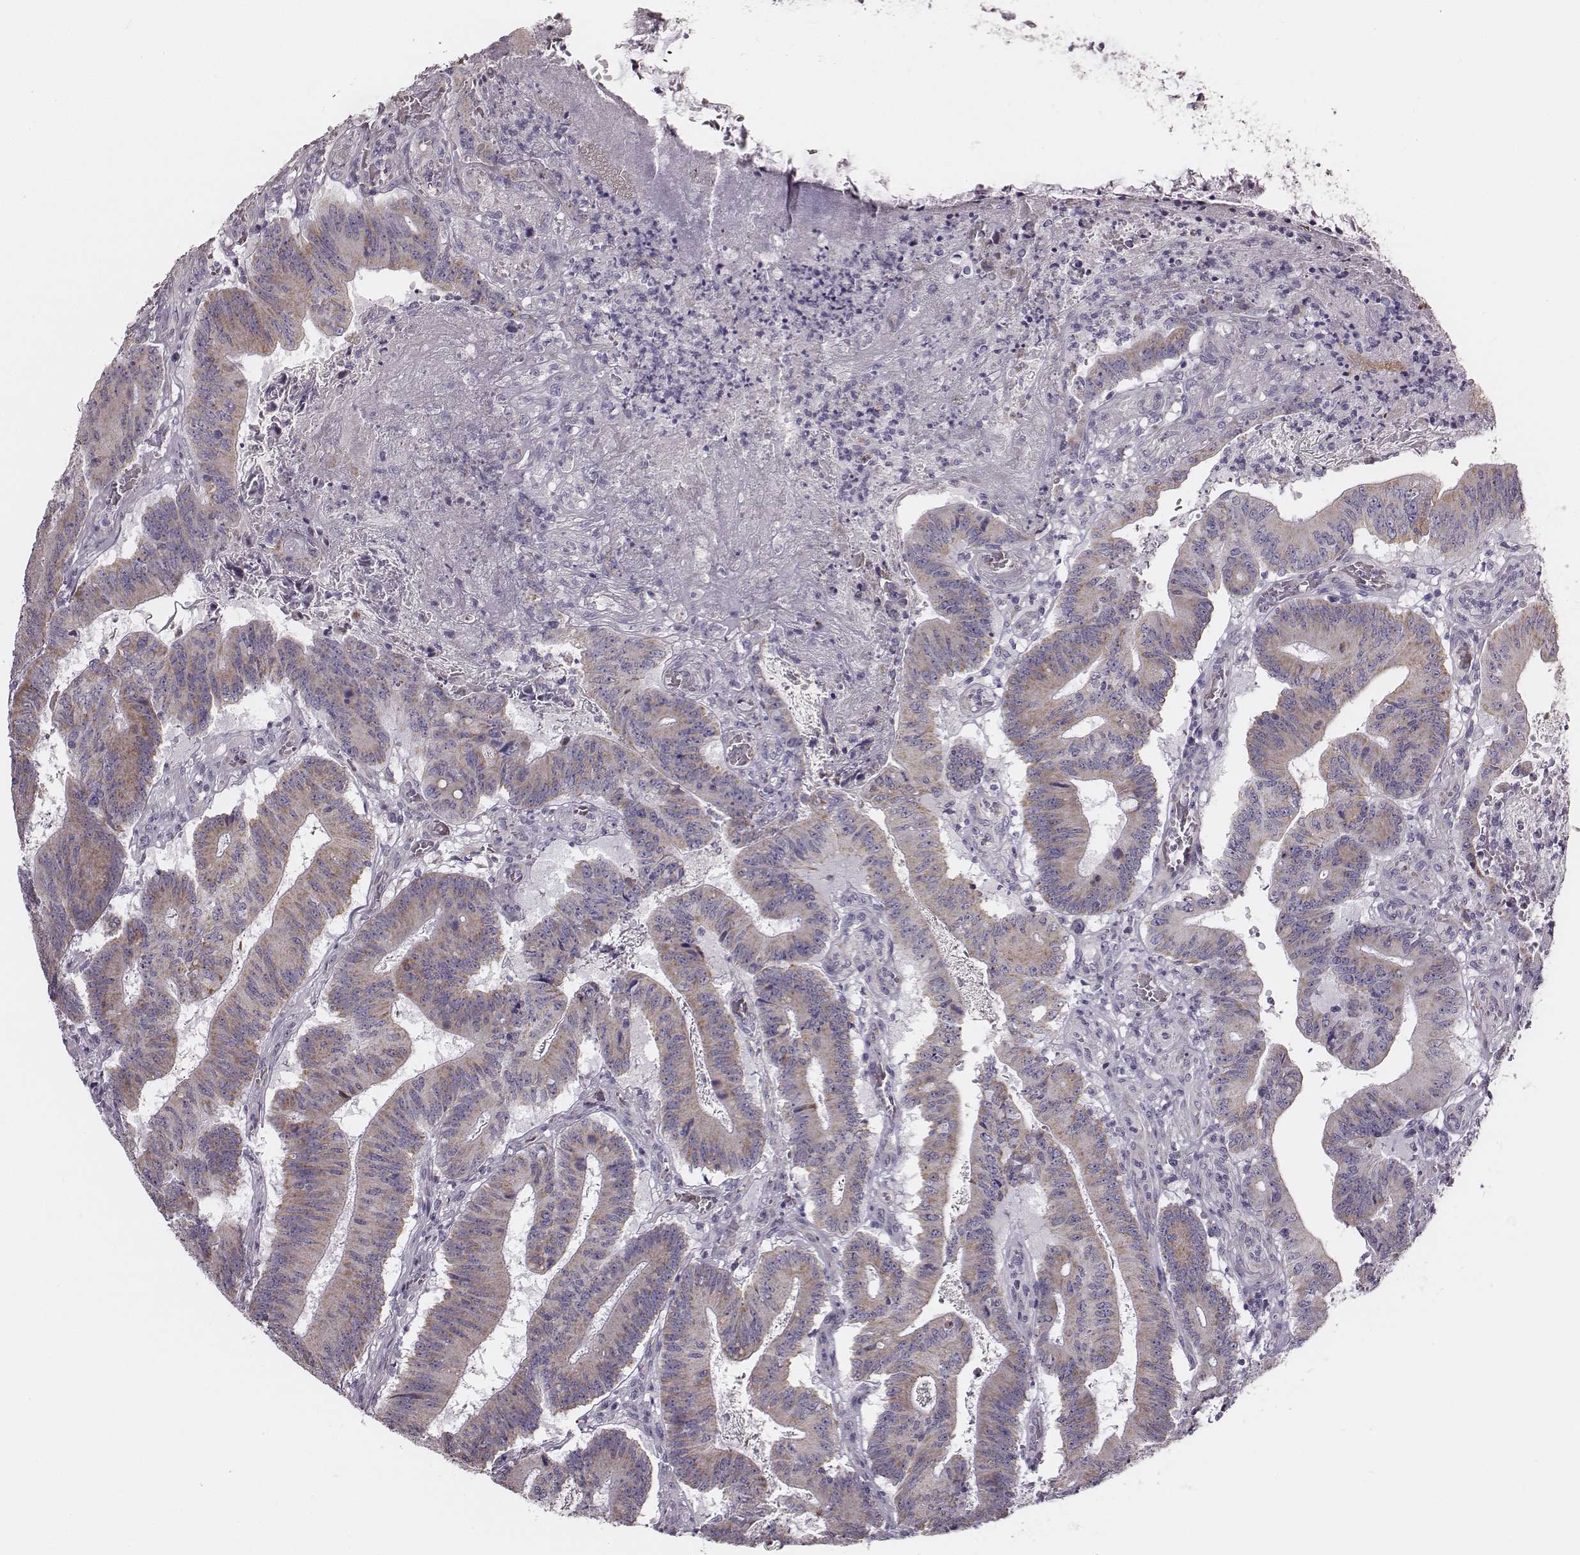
{"staining": {"intensity": "weak", "quantity": "25%-75%", "location": "cytoplasmic/membranous"}, "tissue": "colorectal cancer", "cell_type": "Tumor cells", "image_type": "cancer", "snomed": [{"axis": "morphology", "description": "Adenocarcinoma, NOS"}, {"axis": "topography", "description": "Colon"}], "caption": "Immunohistochemistry (IHC) image of colorectal cancer (adenocarcinoma) stained for a protein (brown), which exhibits low levels of weak cytoplasmic/membranous expression in about 25%-75% of tumor cells.", "gene": "UBL4B", "patient": {"sex": "female", "age": 70}}